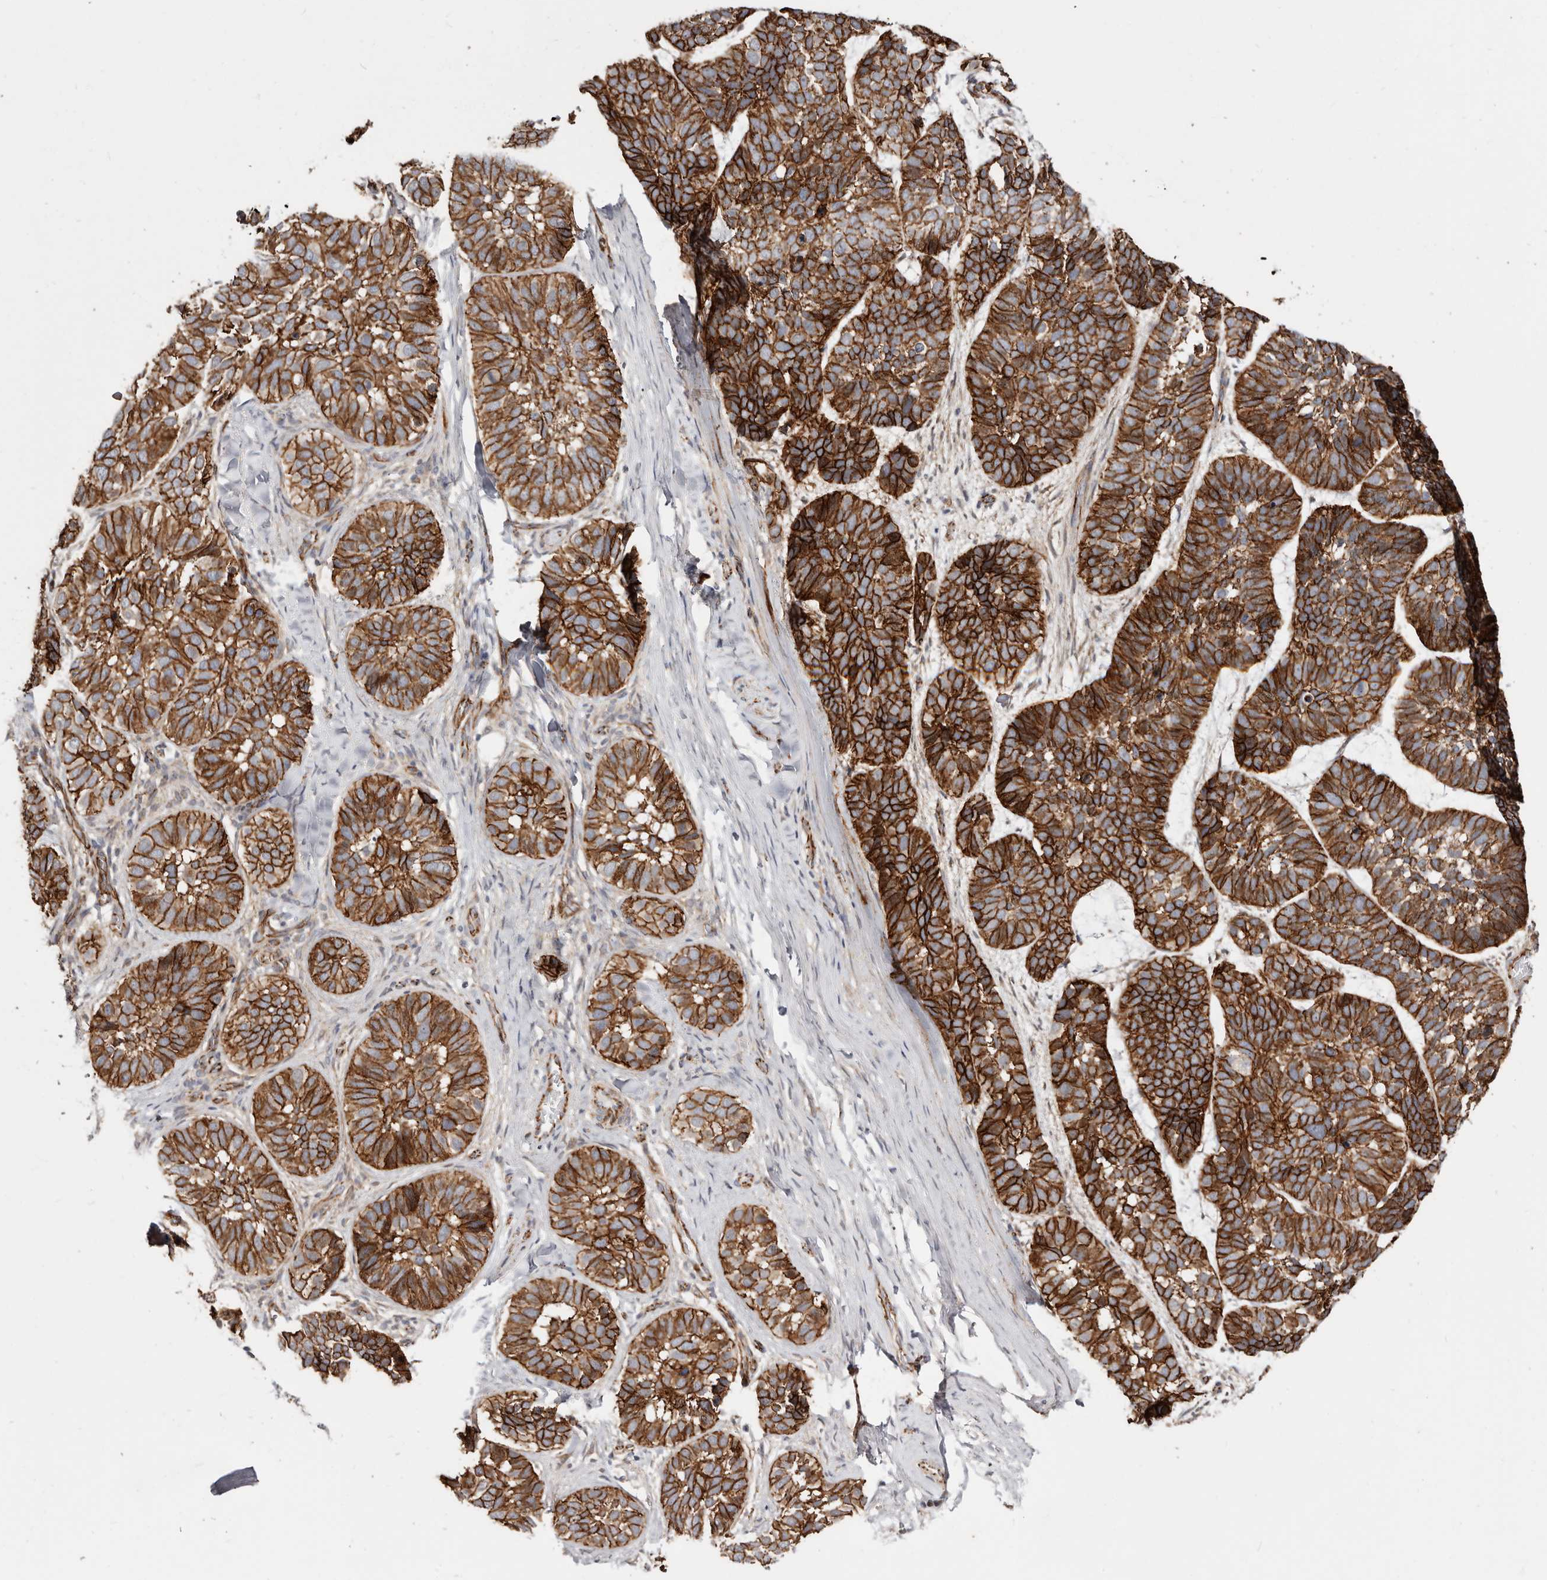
{"staining": {"intensity": "strong", "quantity": ">75%", "location": "cytoplasmic/membranous"}, "tissue": "skin cancer", "cell_type": "Tumor cells", "image_type": "cancer", "snomed": [{"axis": "morphology", "description": "Basal cell carcinoma"}, {"axis": "topography", "description": "Skin"}], "caption": "Basal cell carcinoma (skin) stained with a brown dye reveals strong cytoplasmic/membranous positive expression in approximately >75% of tumor cells.", "gene": "CTNNB1", "patient": {"sex": "male", "age": 62}}